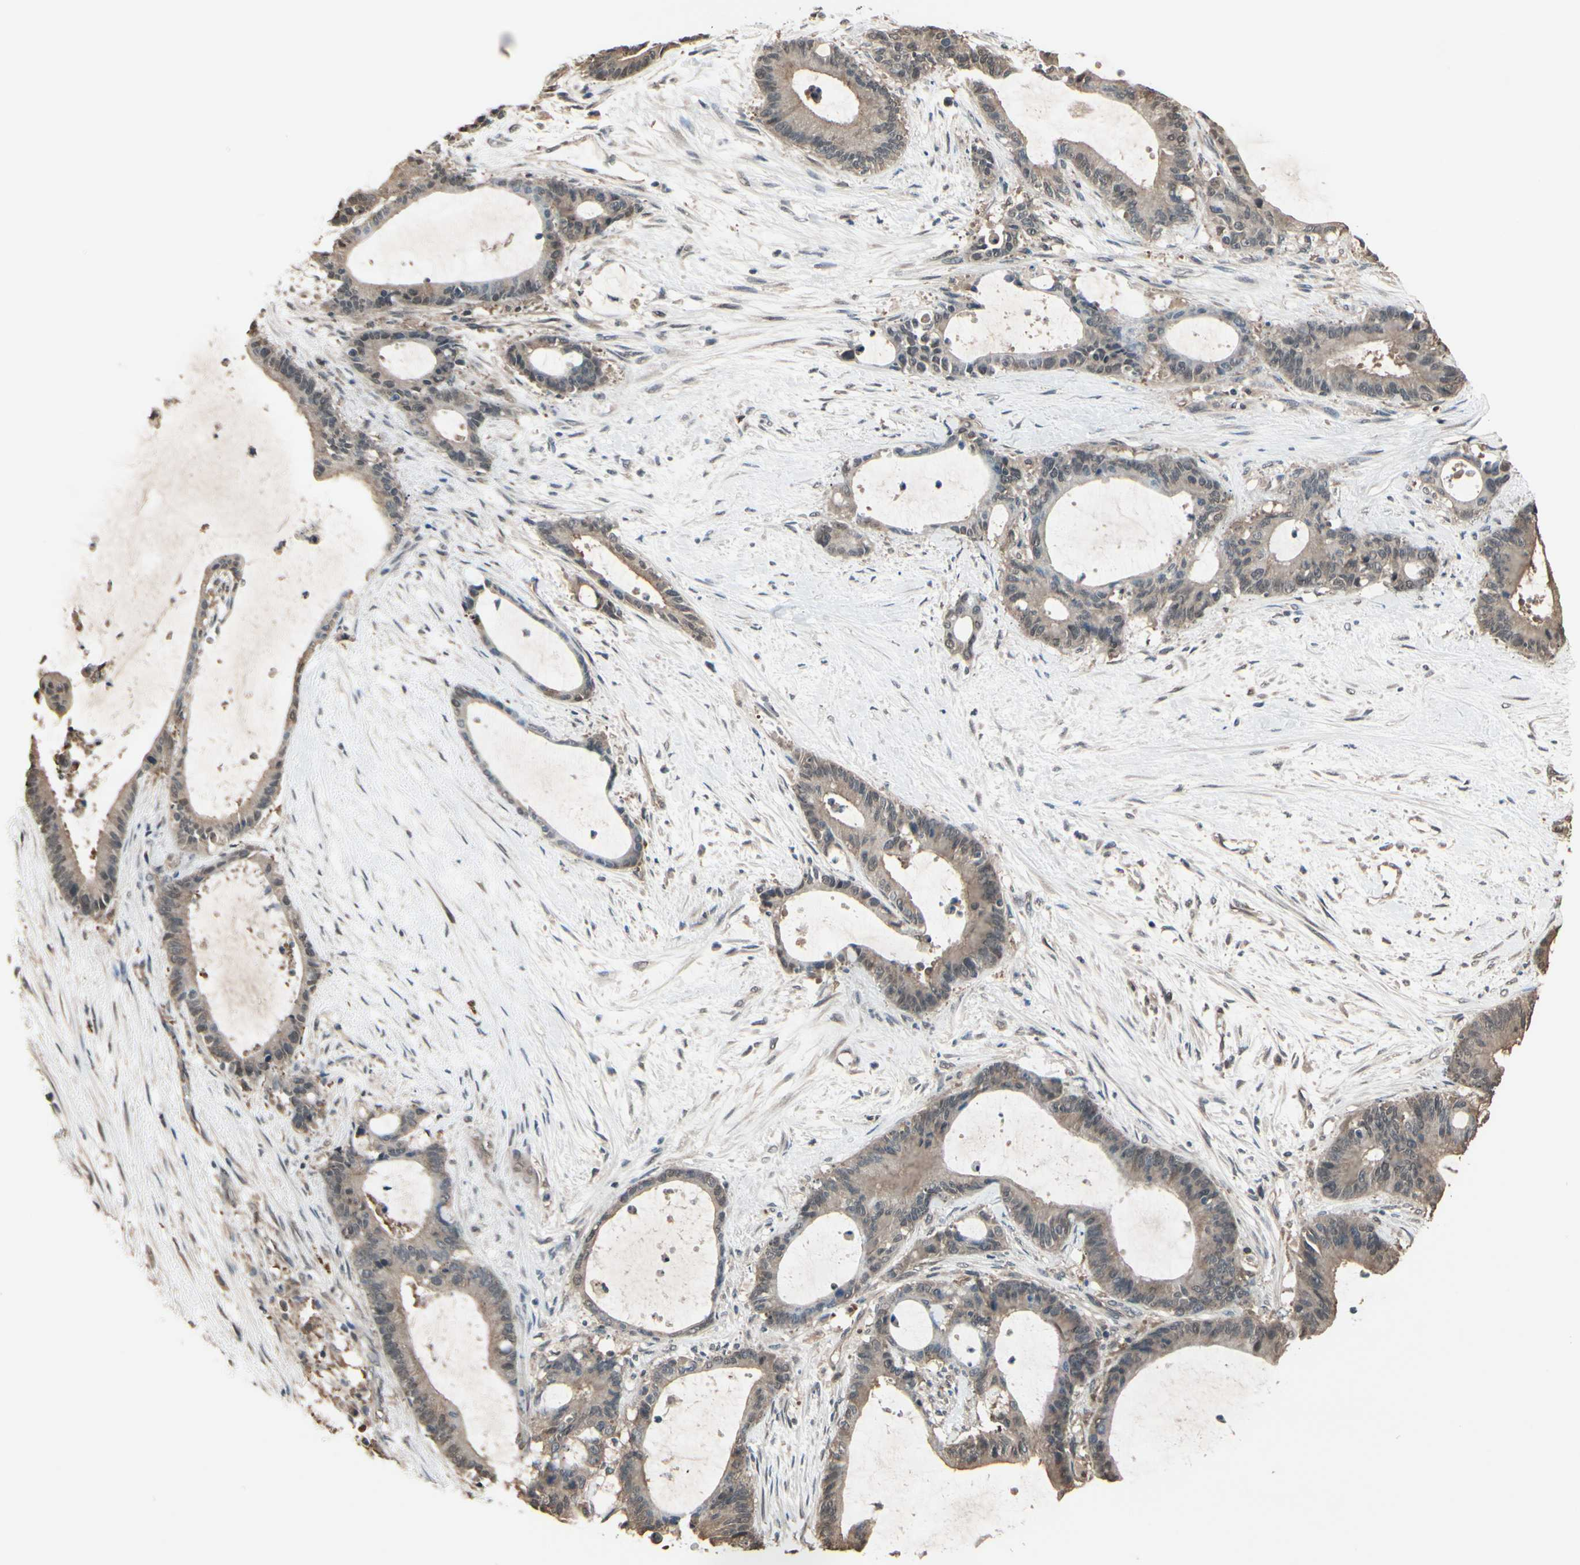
{"staining": {"intensity": "weak", "quantity": ">75%", "location": "cytoplasmic/membranous"}, "tissue": "liver cancer", "cell_type": "Tumor cells", "image_type": "cancer", "snomed": [{"axis": "morphology", "description": "Cholangiocarcinoma"}, {"axis": "topography", "description": "Liver"}], "caption": "Liver cholangiocarcinoma was stained to show a protein in brown. There is low levels of weak cytoplasmic/membranous positivity in approximately >75% of tumor cells.", "gene": "PNPLA7", "patient": {"sex": "female", "age": 73}}